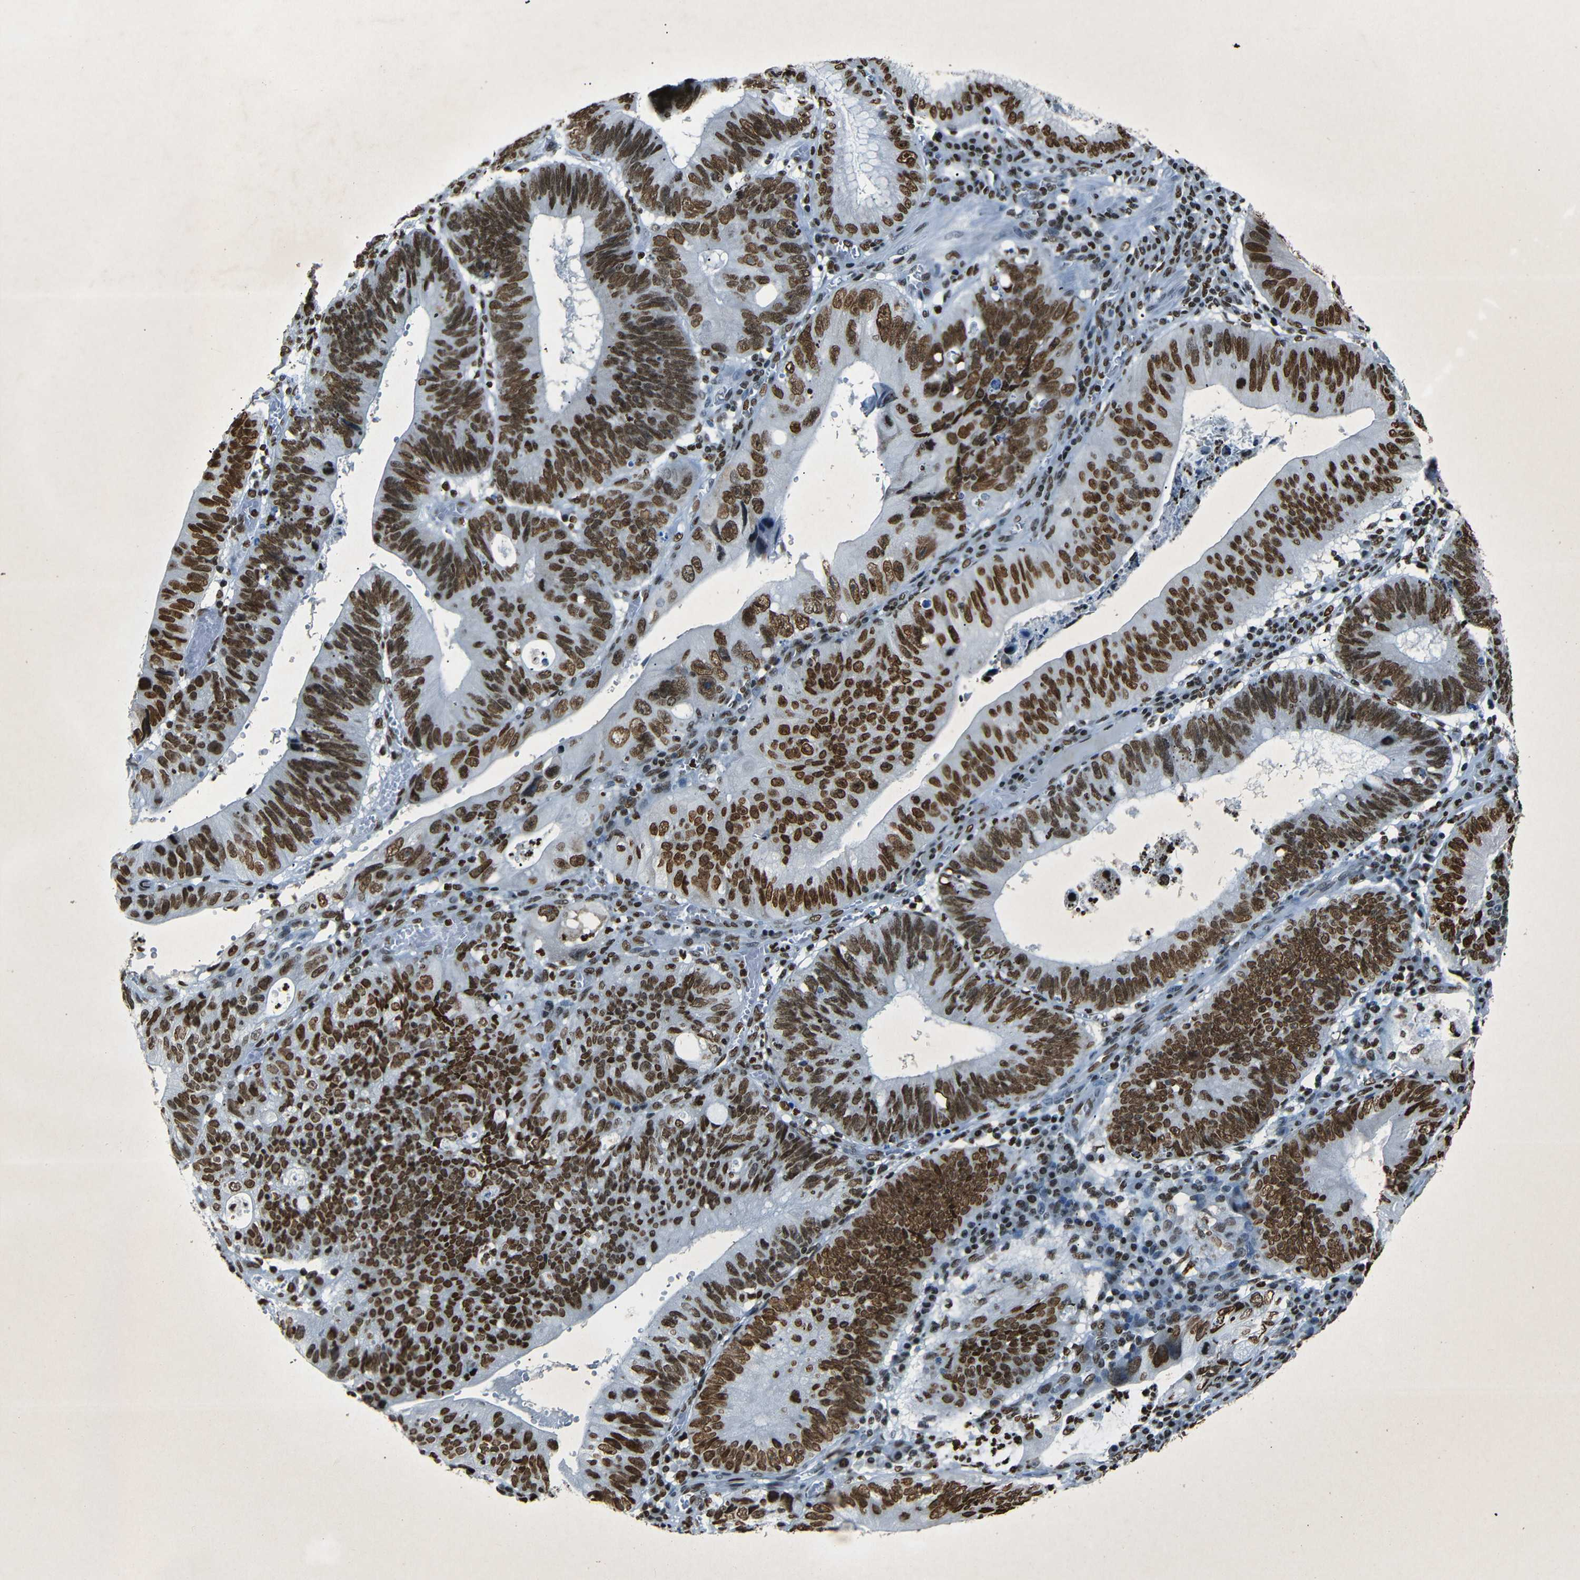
{"staining": {"intensity": "strong", "quantity": ">75%", "location": "nuclear"}, "tissue": "stomach cancer", "cell_type": "Tumor cells", "image_type": "cancer", "snomed": [{"axis": "morphology", "description": "Adenocarcinoma, NOS"}, {"axis": "topography", "description": "Stomach"}], "caption": "Adenocarcinoma (stomach) stained with DAB (3,3'-diaminobenzidine) immunohistochemistry reveals high levels of strong nuclear expression in about >75% of tumor cells.", "gene": "HMGN1", "patient": {"sex": "male", "age": 59}}